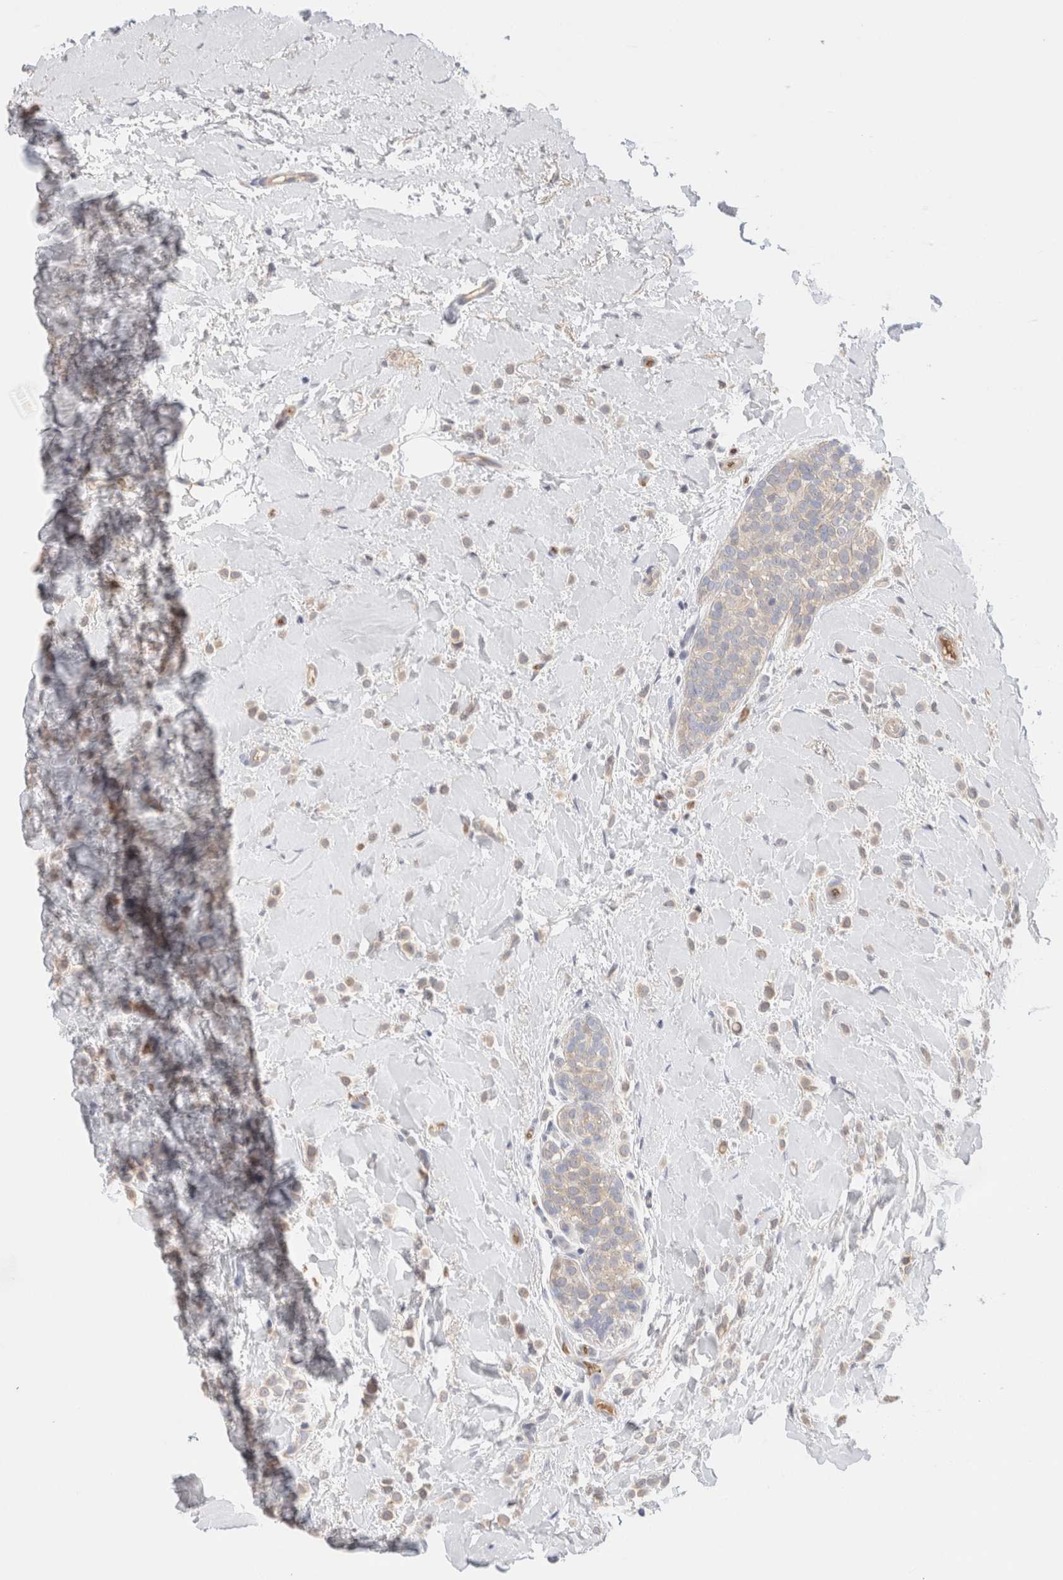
{"staining": {"intensity": "weak", "quantity": "25%-75%", "location": "cytoplasmic/membranous"}, "tissue": "breast cancer", "cell_type": "Tumor cells", "image_type": "cancer", "snomed": [{"axis": "morphology", "description": "Normal tissue, NOS"}, {"axis": "morphology", "description": "Lobular carcinoma"}, {"axis": "topography", "description": "Breast"}], "caption": "Breast lobular carcinoma was stained to show a protein in brown. There is low levels of weak cytoplasmic/membranous positivity in about 25%-75% of tumor cells.", "gene": "MST1", "patient": {"sex": "female", "age": 50}}